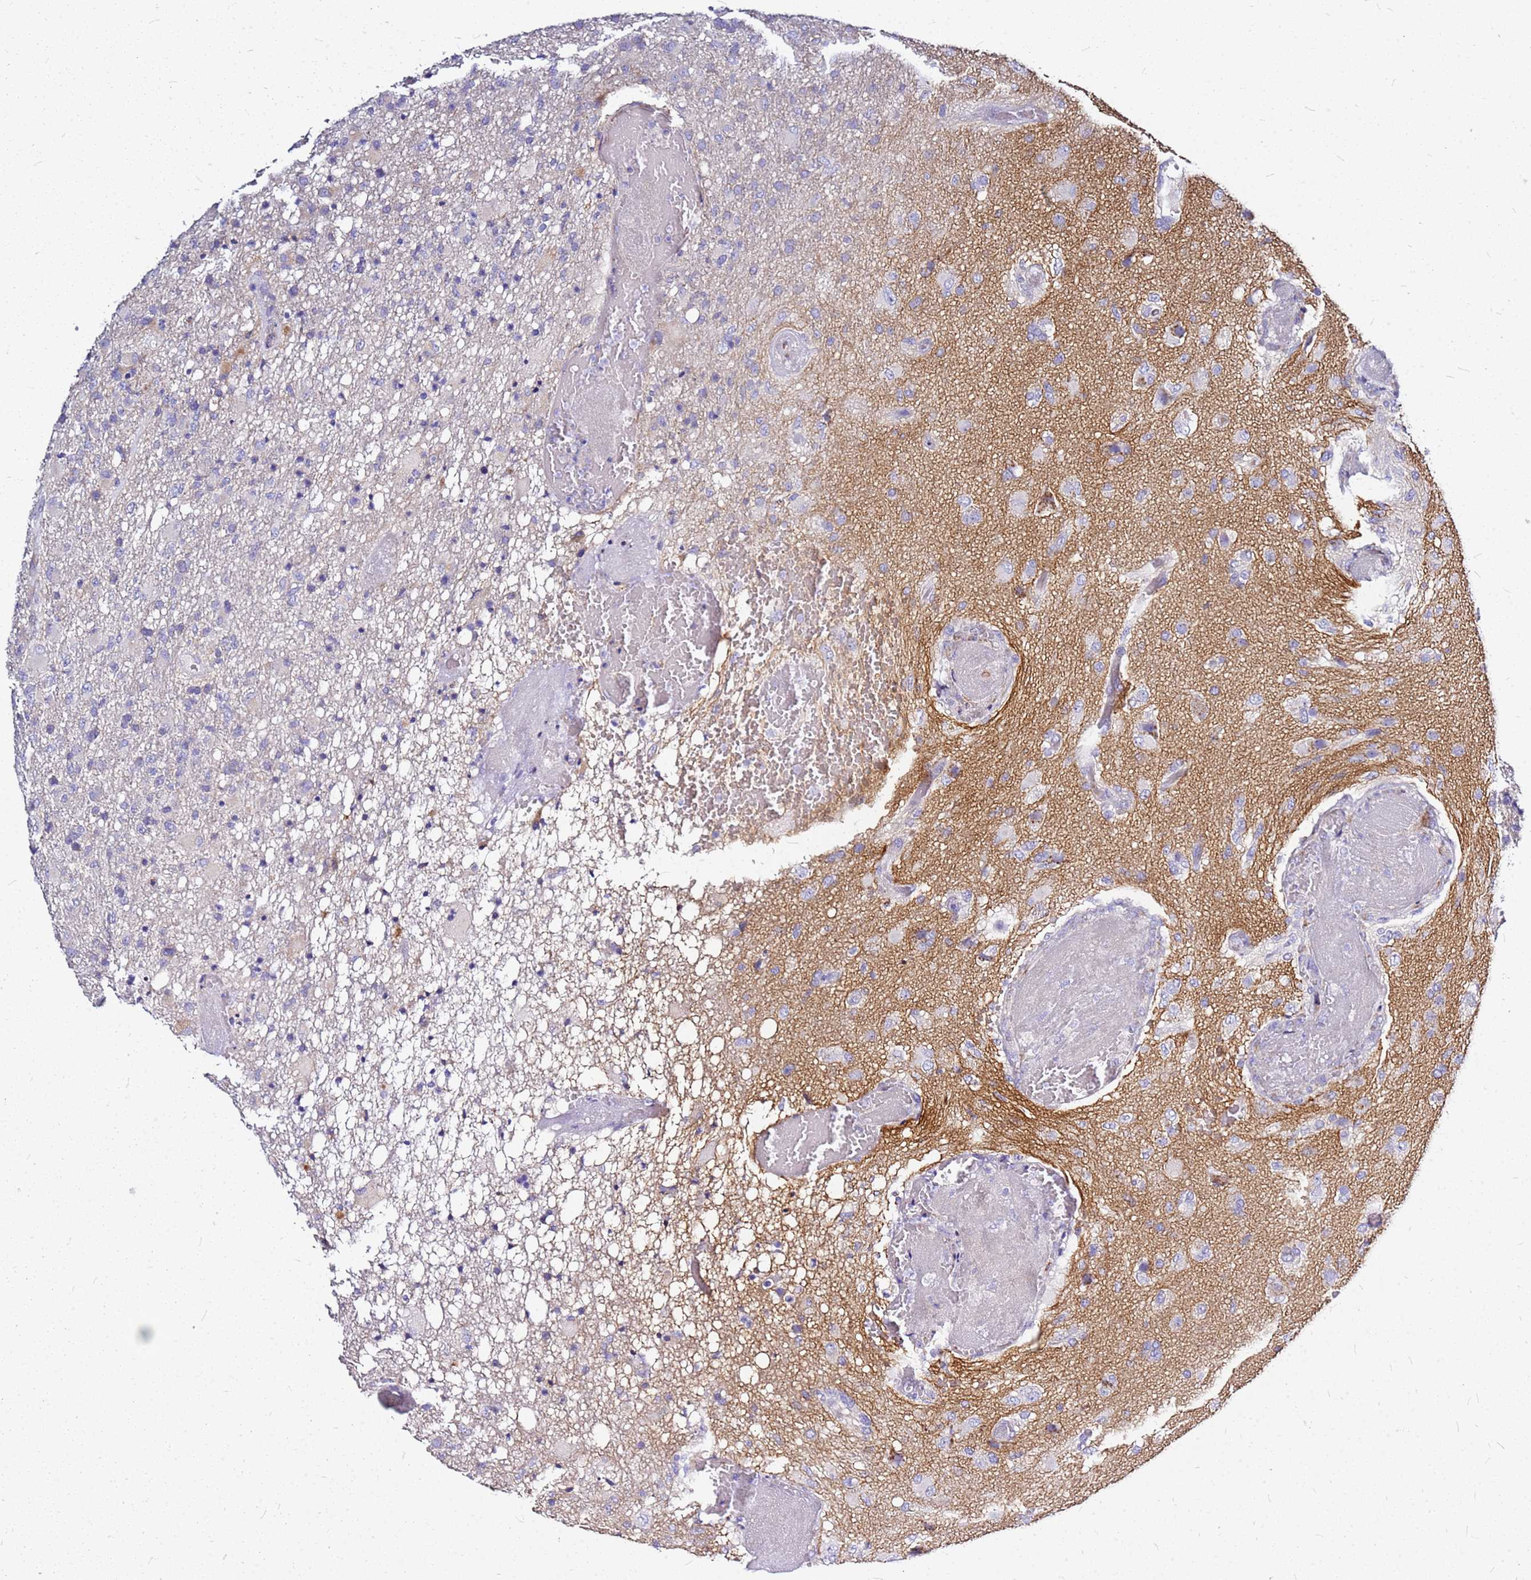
{"staining": {"intensity": "negative", "quantity": "none", "location": "none"}, "tissue": "glioma", "cell_type": "Tumor cells", "image_type": "cancer", "snomed": [{"axis": "morphology", "description": "Glioma, malignant, High grade"}, {"axis": "topography", "description": "Brain"}], "caption": "Tumor cells are negative for protein expression in human malignant glioma (high-grade).", "gene": "CASD1", "patient": {"sex": "female", "age": 74}}